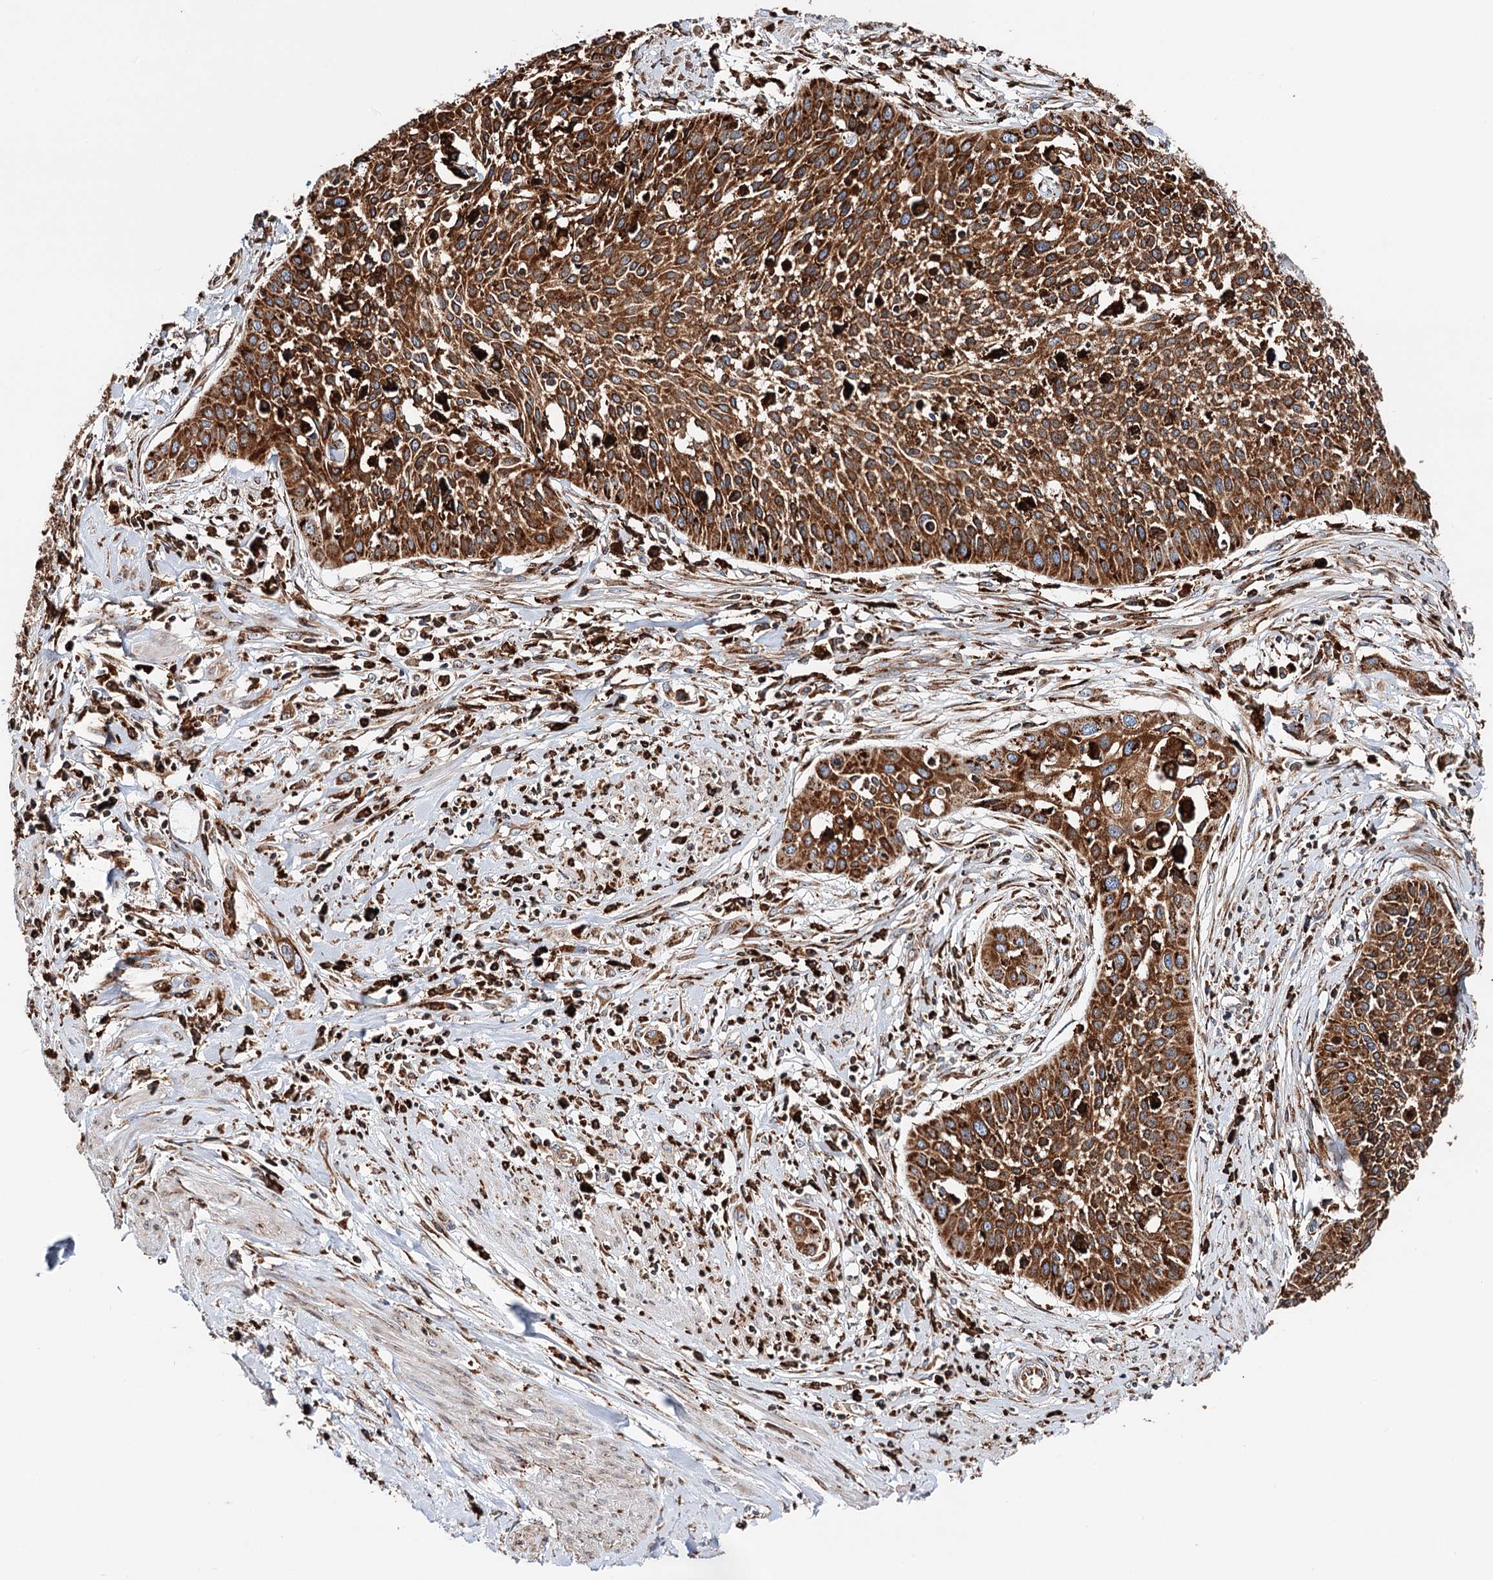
{"staining": {"intensity": "strong", "quantity": ">75%", "location": "cytoplasmic/membranous"}, "tissue": "cervical cancer", "cell_type": "Tumor cells", "image_type": "cancer", "snomed": [{"axis": "morphology", "description": "Squamous cell carcinoma, NOS"}, {"axis": "topography", "description": "Cervix"}], "caption": "About >75% of tumor cells in human cervical cancer demonstrate strong cytoplasmic/membranous protein staining as visualized by brown immunohistochemical staining.", "gene": "ERP29", "patient": {"sex": "female", "age": 34}}